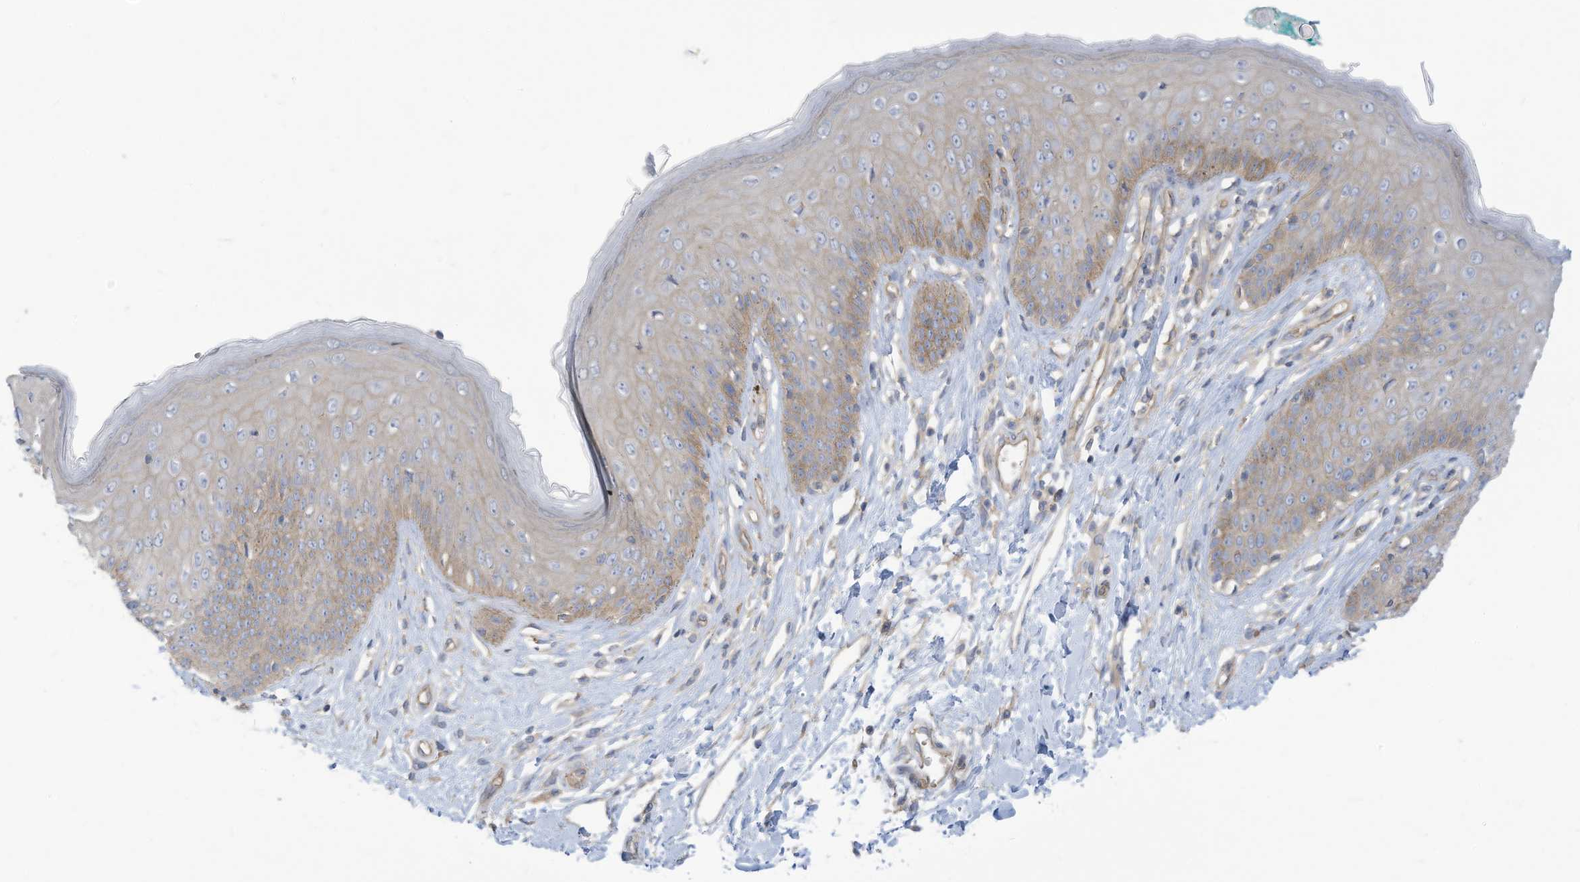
{"staining": {"intensity": "moderate", "quantity": "<25%", "location": "cytoplasmic/membranous"}, "tissue": "skin", "cell_type": "Epidermal cells", "image_type": "normal", "snomed": [{"axis": "morphology", "description": "Normal tissue, NOS"}, {"axis": "morphology", "description": "Squamous cell carcinoma, NOS"}, {"axis": "topography", "description": "Vulva"}], "caption": "This image demonstrates immunohistochemistry (IHC) staining of unremarkable skin, with low moderate cytoplasmic/membranous positivity in approximately <25% of epidermal cells.", "gene": "ADAT2", "patient": {"sex": "female", "age": 85}}